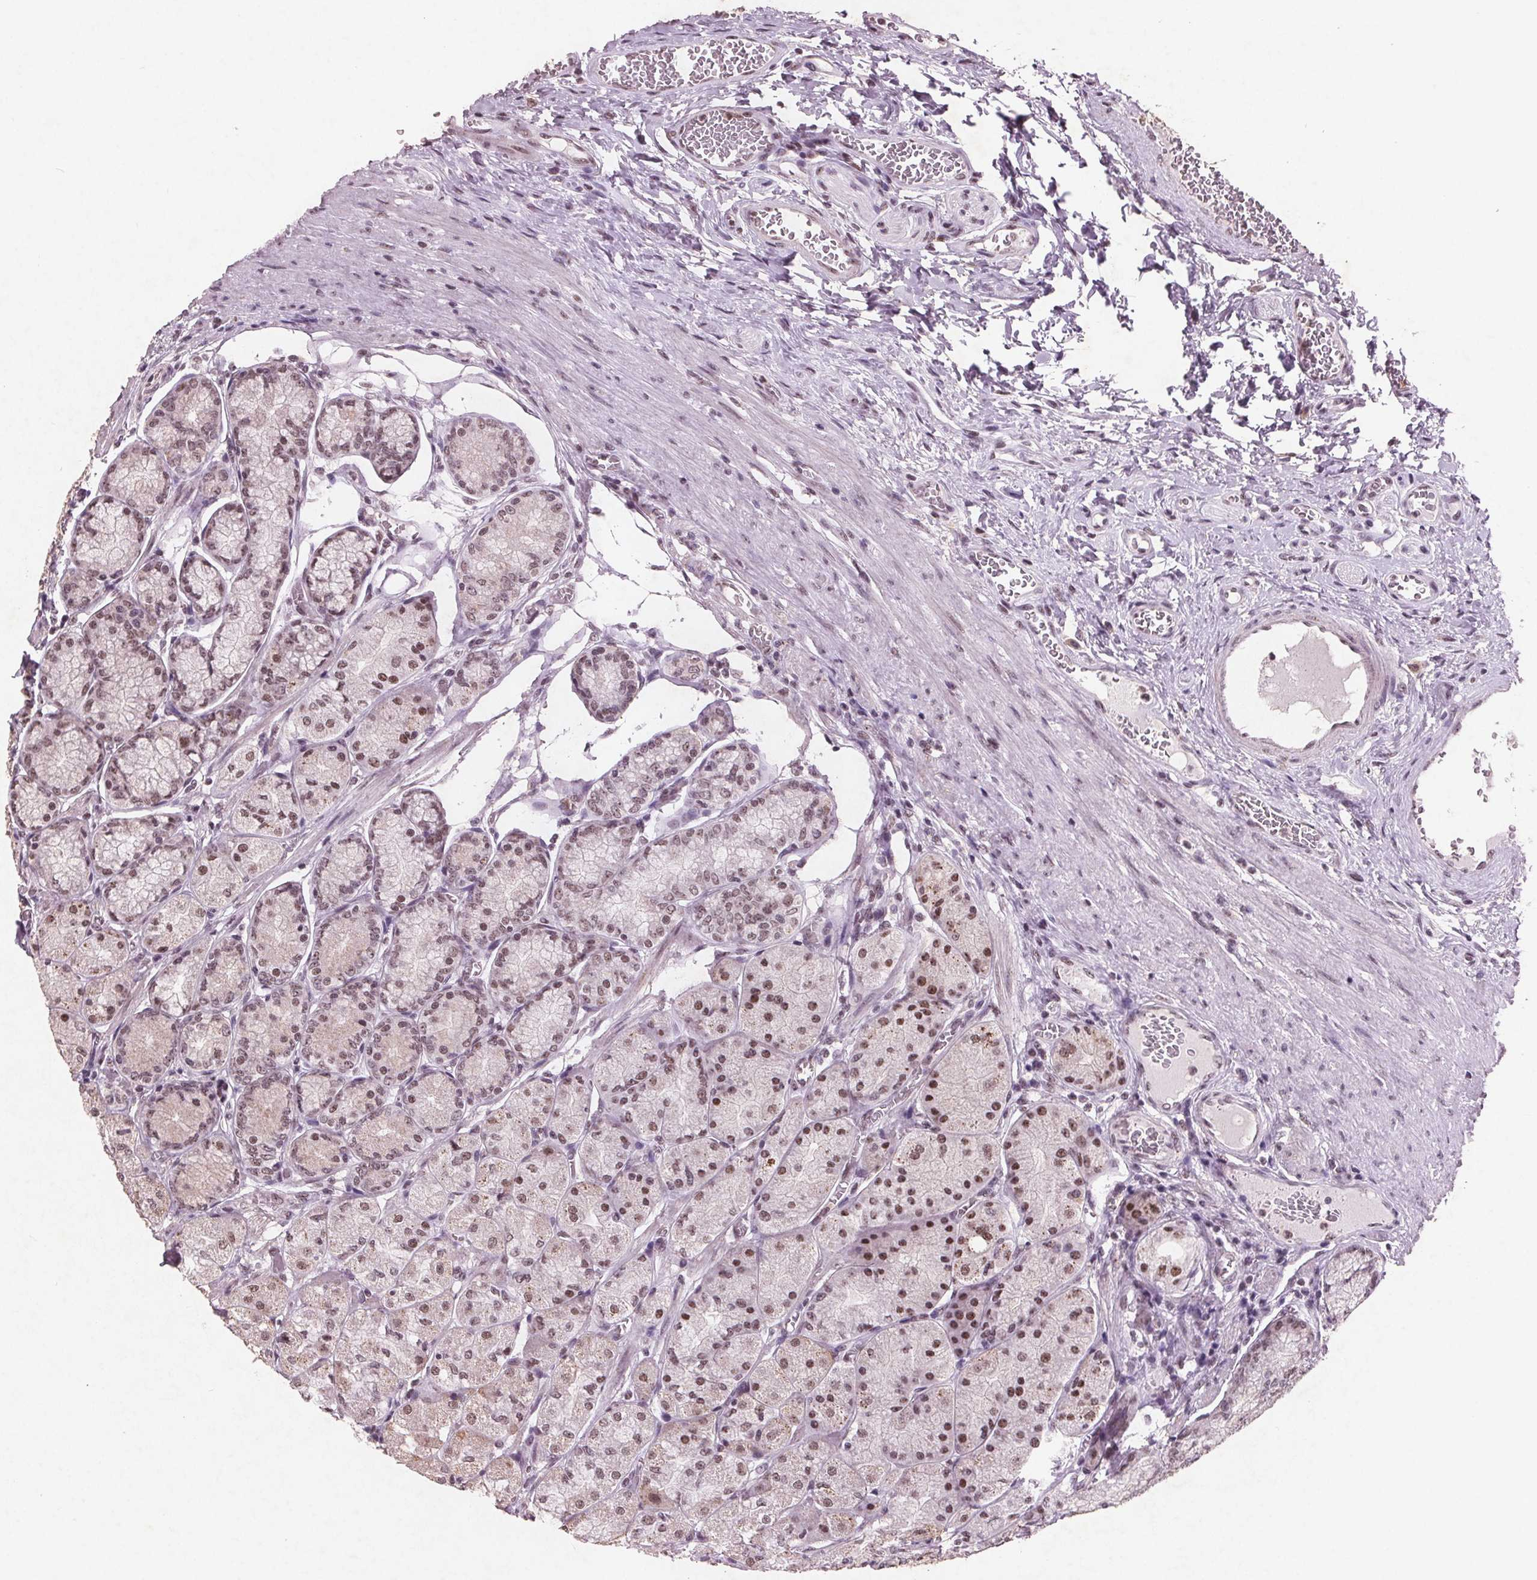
{"staining": {"intensity": "moderate", "quantity": ">75%", "location": "nuclear"}, "tissue": "stomach", "cell_type": "Glandular cells", "image_type": "normal", "snomed": [{"axis": "morphology", "description": "Normal tissue, NOS"}, {"axis": "morphology", "description": "Adenocarcinoma, NOS"}, {"axis": "morphology", "description": "Adenocarcinoma, High grade"}, {"axis": "topography", "description": "Stomach, upper"}, {"axis": "topography", "description": "Stomach"}], "caption": "The micrograph reveals immunohistochemical staining of normal stomach. There is moderate nuclear positivity is identified in about >75% of glandular cells.", "gene": "RPS6KA2", "patient": {"sex": "female", "age": 65}}